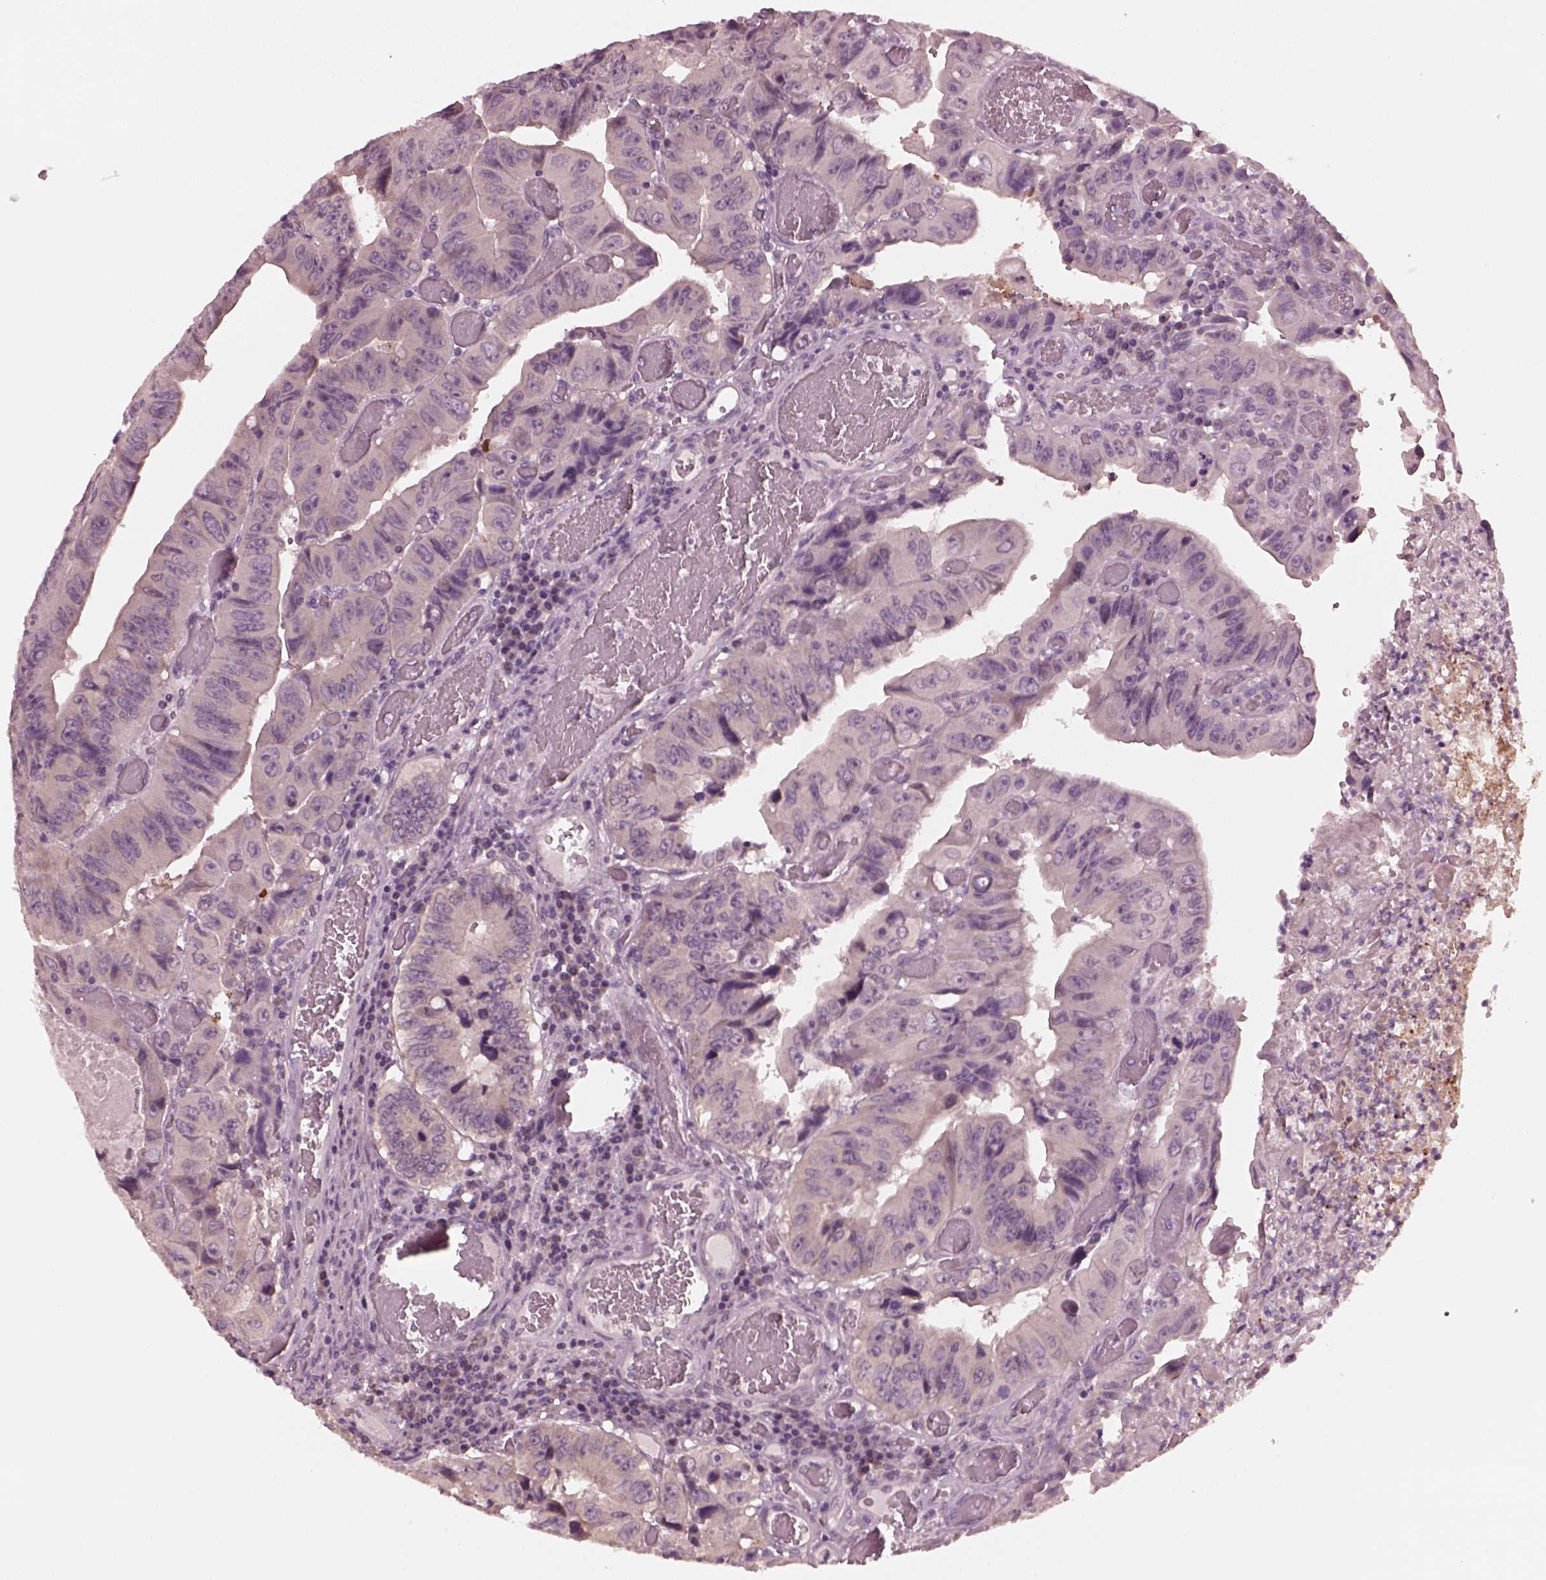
{"staining": {"intensity": "negative", "quantity": "none", "location": "none"}, "tissue": "colorectal cancer", "cell_type": "Tumor cells", "image_type": "cancer", "snomed": [{"axis": "morphology", "description": "Adenocarcinoma, NOS"}, {"axis": "topography", "description": "Colon"}], "caption": "This is a micrograph of immunohistochemistry staining of colorectal cancer (adenocarcinoma), which shows no expression in tumor cells. (DAB immunohistochemistry with hematoxylin counter stain).", "gene": "RGS7", "patient": {"sex": "female", "age": 84}}